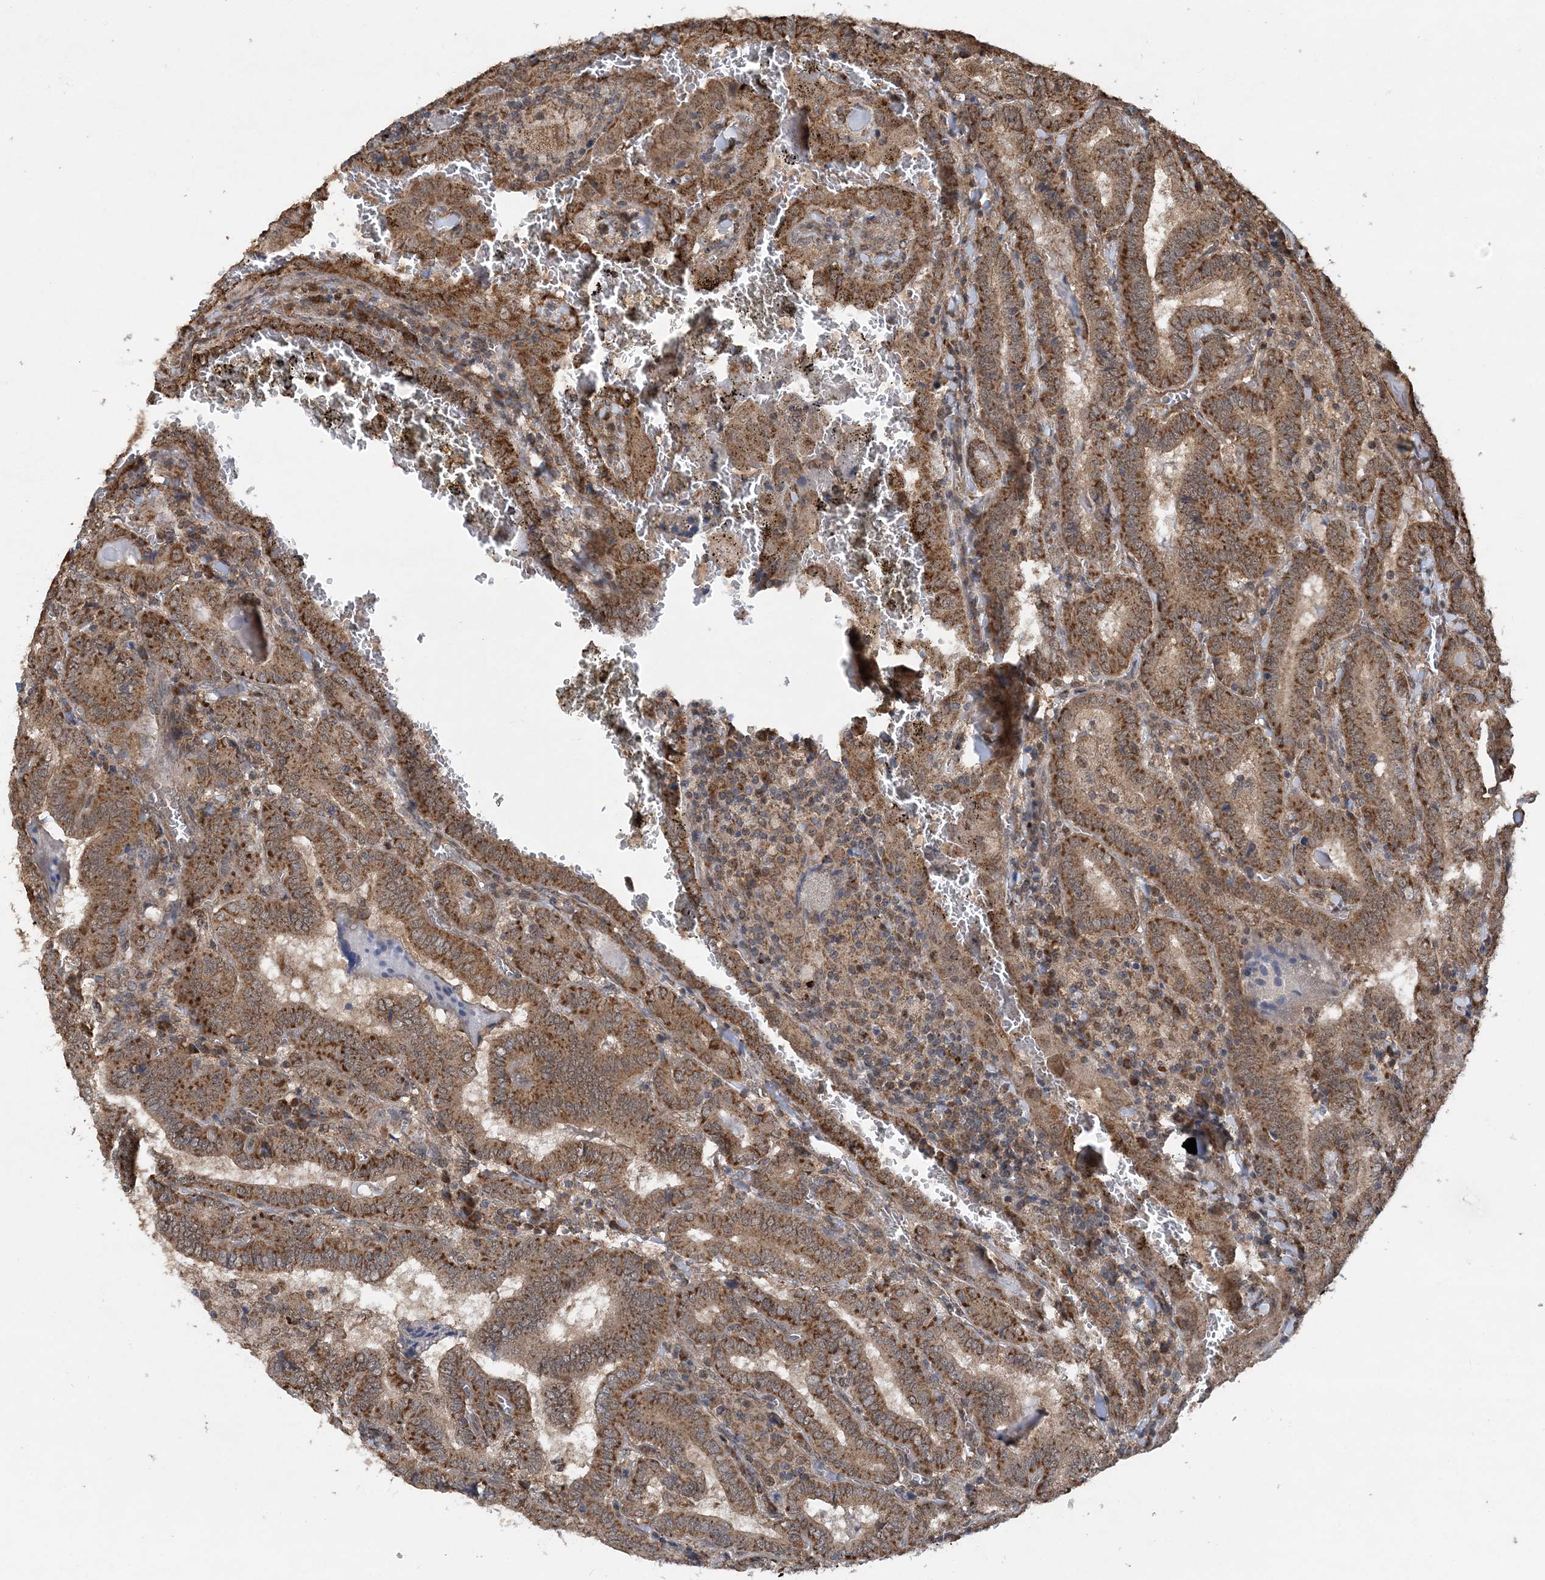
{"staining": {"intensity": "strong", "quantity": ">75%", "location": "cytoplasmic/membranous"}, "tissue": "thyroid cancer", "cell_type": "Tumor cells", "image_type": "cancer", "snomed": [{"axis": "morphology", "description": "Papillary adenocarcinoma, NOS"}, {"axis": "topography", "description": "Thyroid gland"}], "caption": "Strong cytoplasmic/membranous protein positivity is appreciated in about >75% of tumor cells in thyroid cancer.", "gene": "PCBP1", "patient": {"sex": "female", "age": 72}}